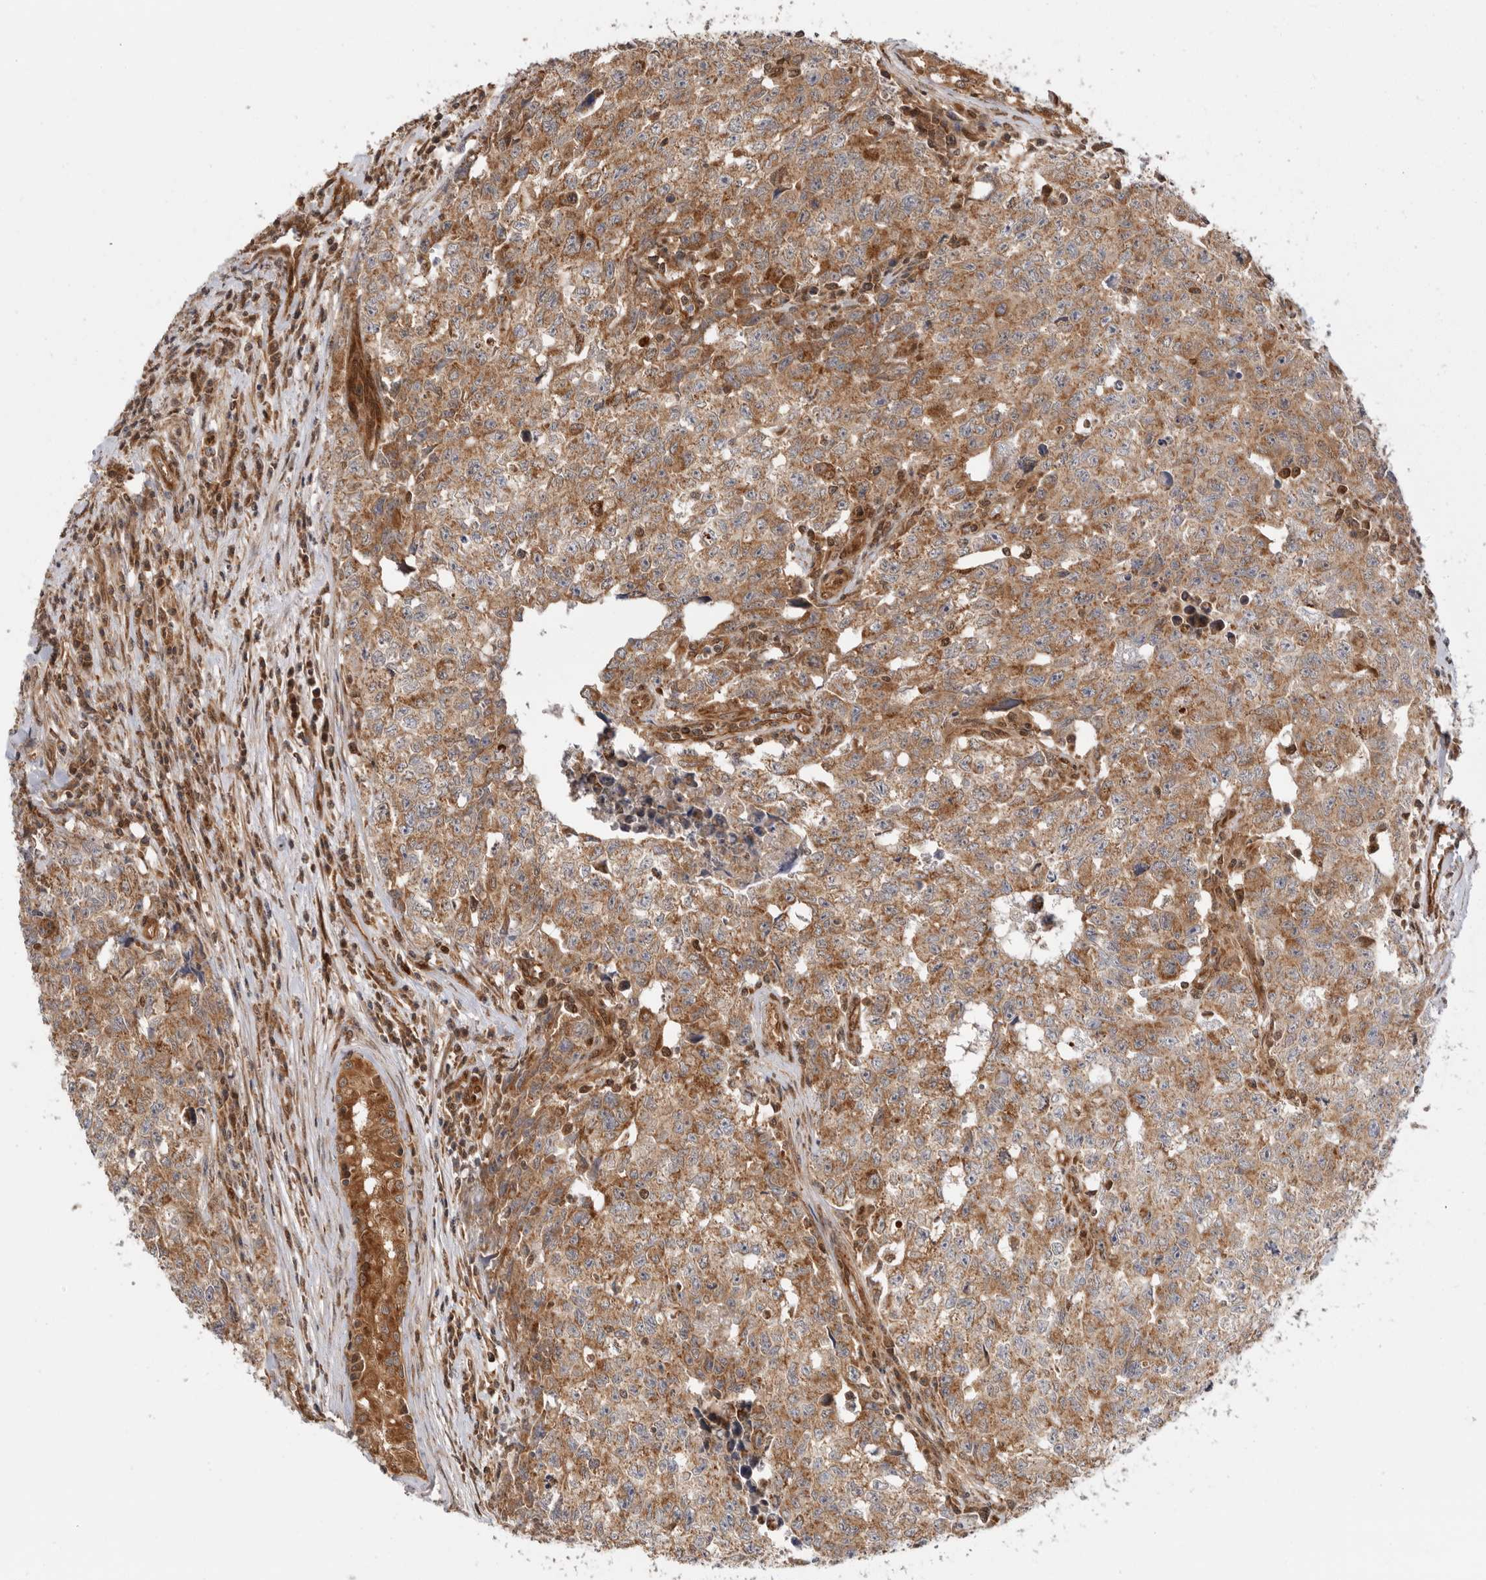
{"staining": {"intensity": "moderate", "quantity": ">75%", "location": "cytoplasmic/membranous"}, "tissue": "testis cancer", "cell_type": "Tumor cells", "image_type": "cancer", "snomed": [{"axis": "morphology", "description": "Carcinoma, Embryonal, NOS"}, {"axis": "topography", "description": "Testis"}], "caption": "Testis cancer tissue reveals moderate cytoplasmic/membranous expression in approximately >75% of tumor cells, visualized by immunohistochemistry.", "gene": "DCAF8", "patient": {"sex": "male", "age": 28}}